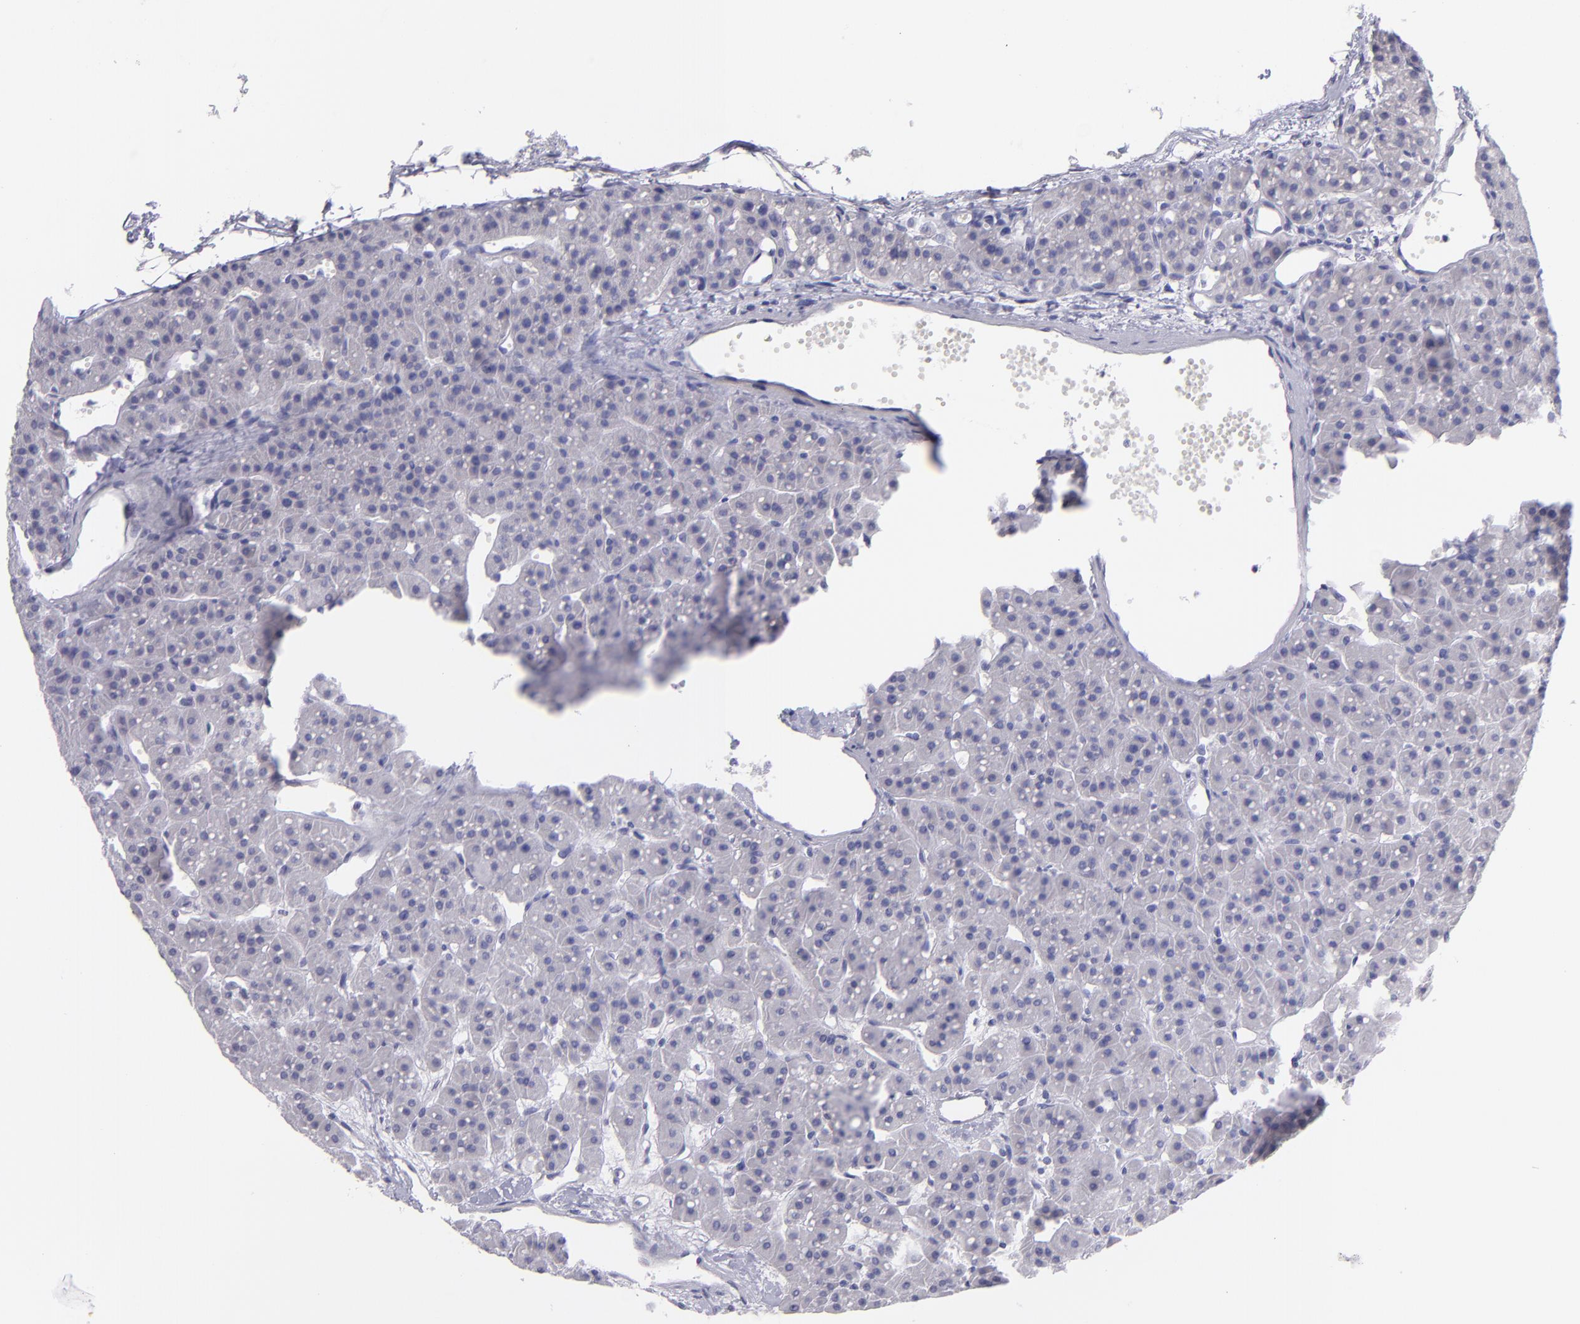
{"staining": {"intensity": "negative", "quantity": "none", "location": "none"}, "tissue": "parathyroid gland", "cell_type": "Glandular cells", "image_type": "normal", "snomed": [{"axis": "morphology", "description": "Normal tissue, NOS"}, {"axis": "topography", "description": "Parathyroid gland"}], "caption": "Human parathyroid gland stained for a protein using immunohistochemistry displays no positivity in glandular cells.", "gene": "CNP", "patient": {"sex": "female", "age": 76}}